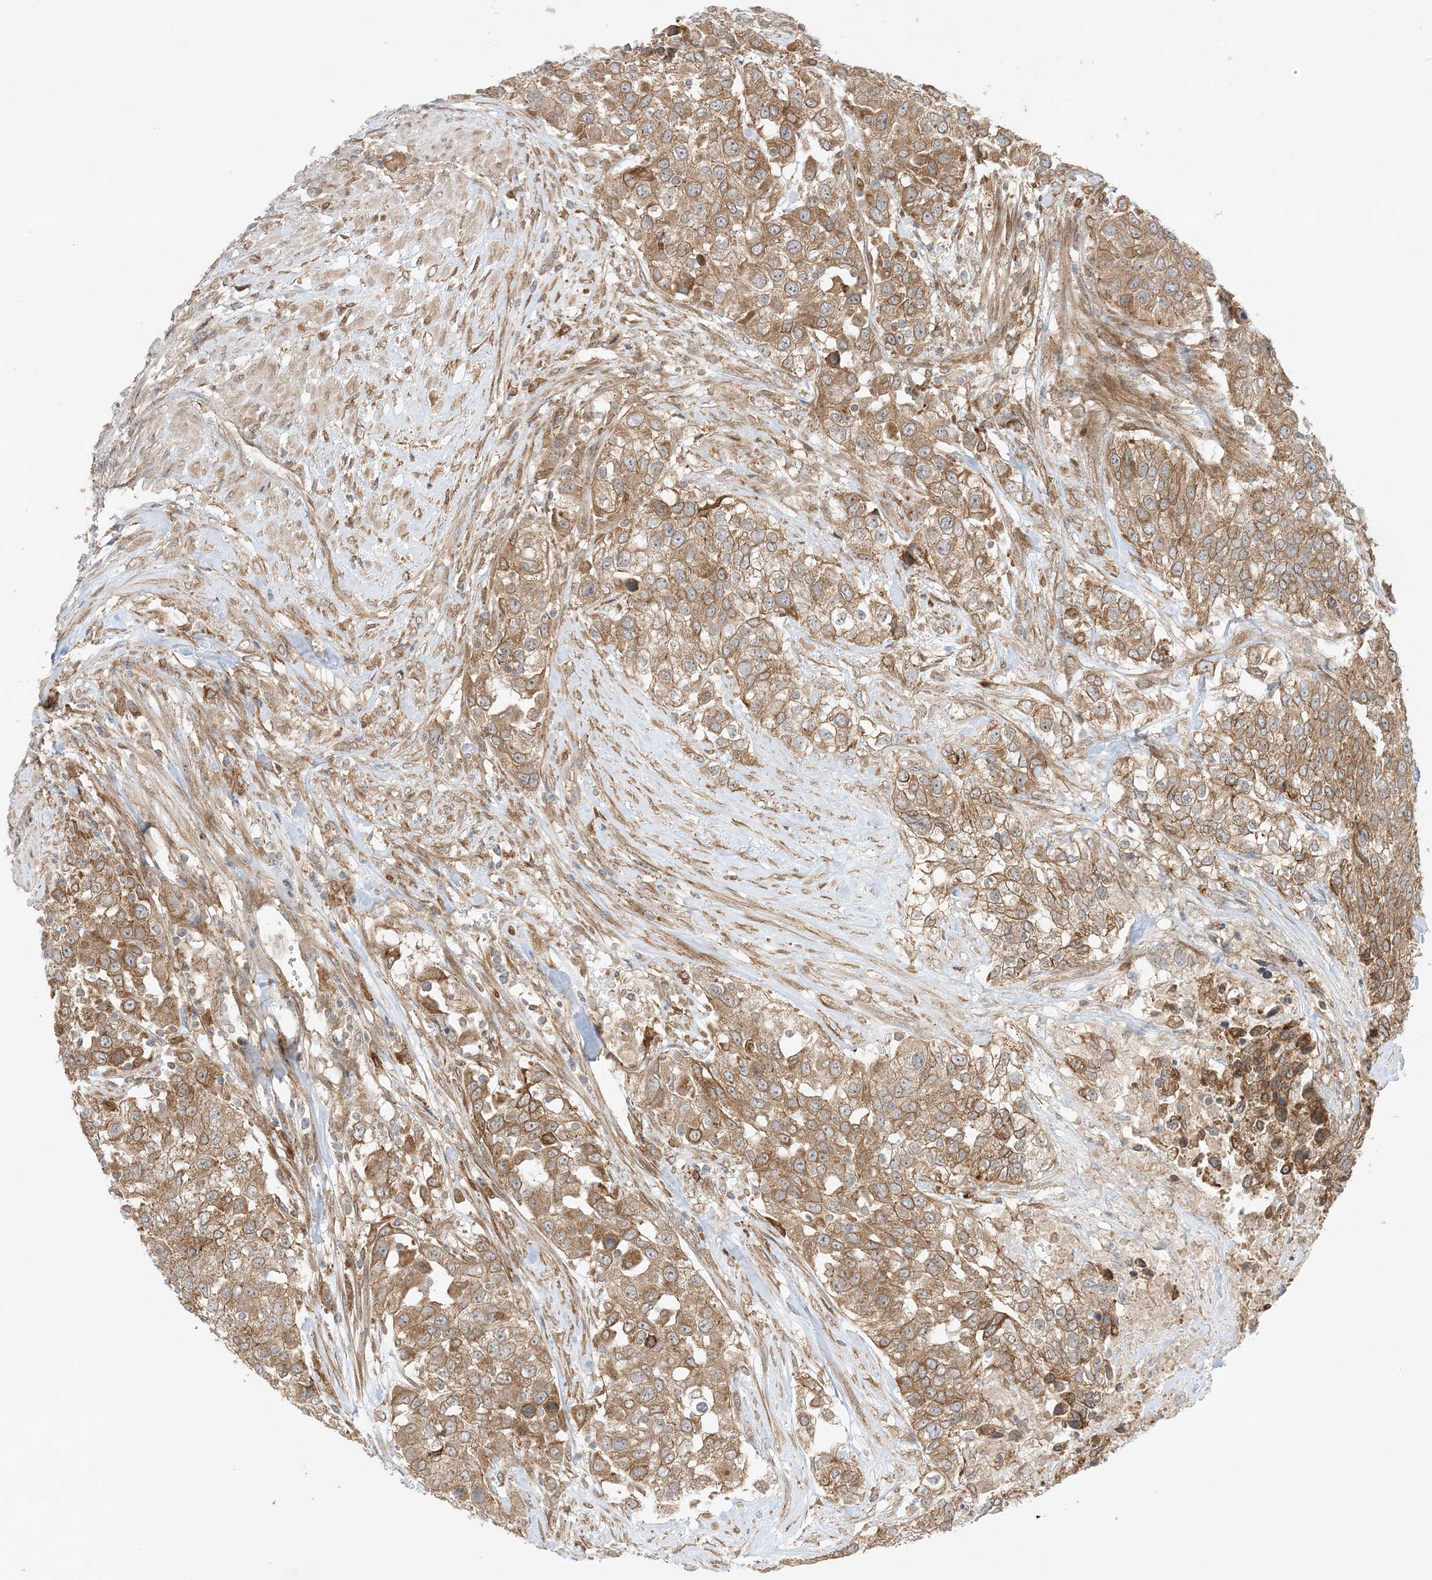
{"staining": {"intensity": "moderate", "quantity": ">75%", "location": "cytoplasmic/membranous"}, "tissue": "urothelial cancer", "cell_type": "Tumor cells", "image_type": "cancer", "snomed": [{"axis": "morphology", "description": "Urothelial carcinoma, High grade"}, {"axis": "topography", "description": "Urinary bladder"}], "caption": "Urothelial cancer stained for a protein (brown) exhibits moderate cytoplasmic/membranous positive expression in about >75% of tumor cells.", "gene": "SCARF2", "patient": {"sex": "female", "age": 80}}